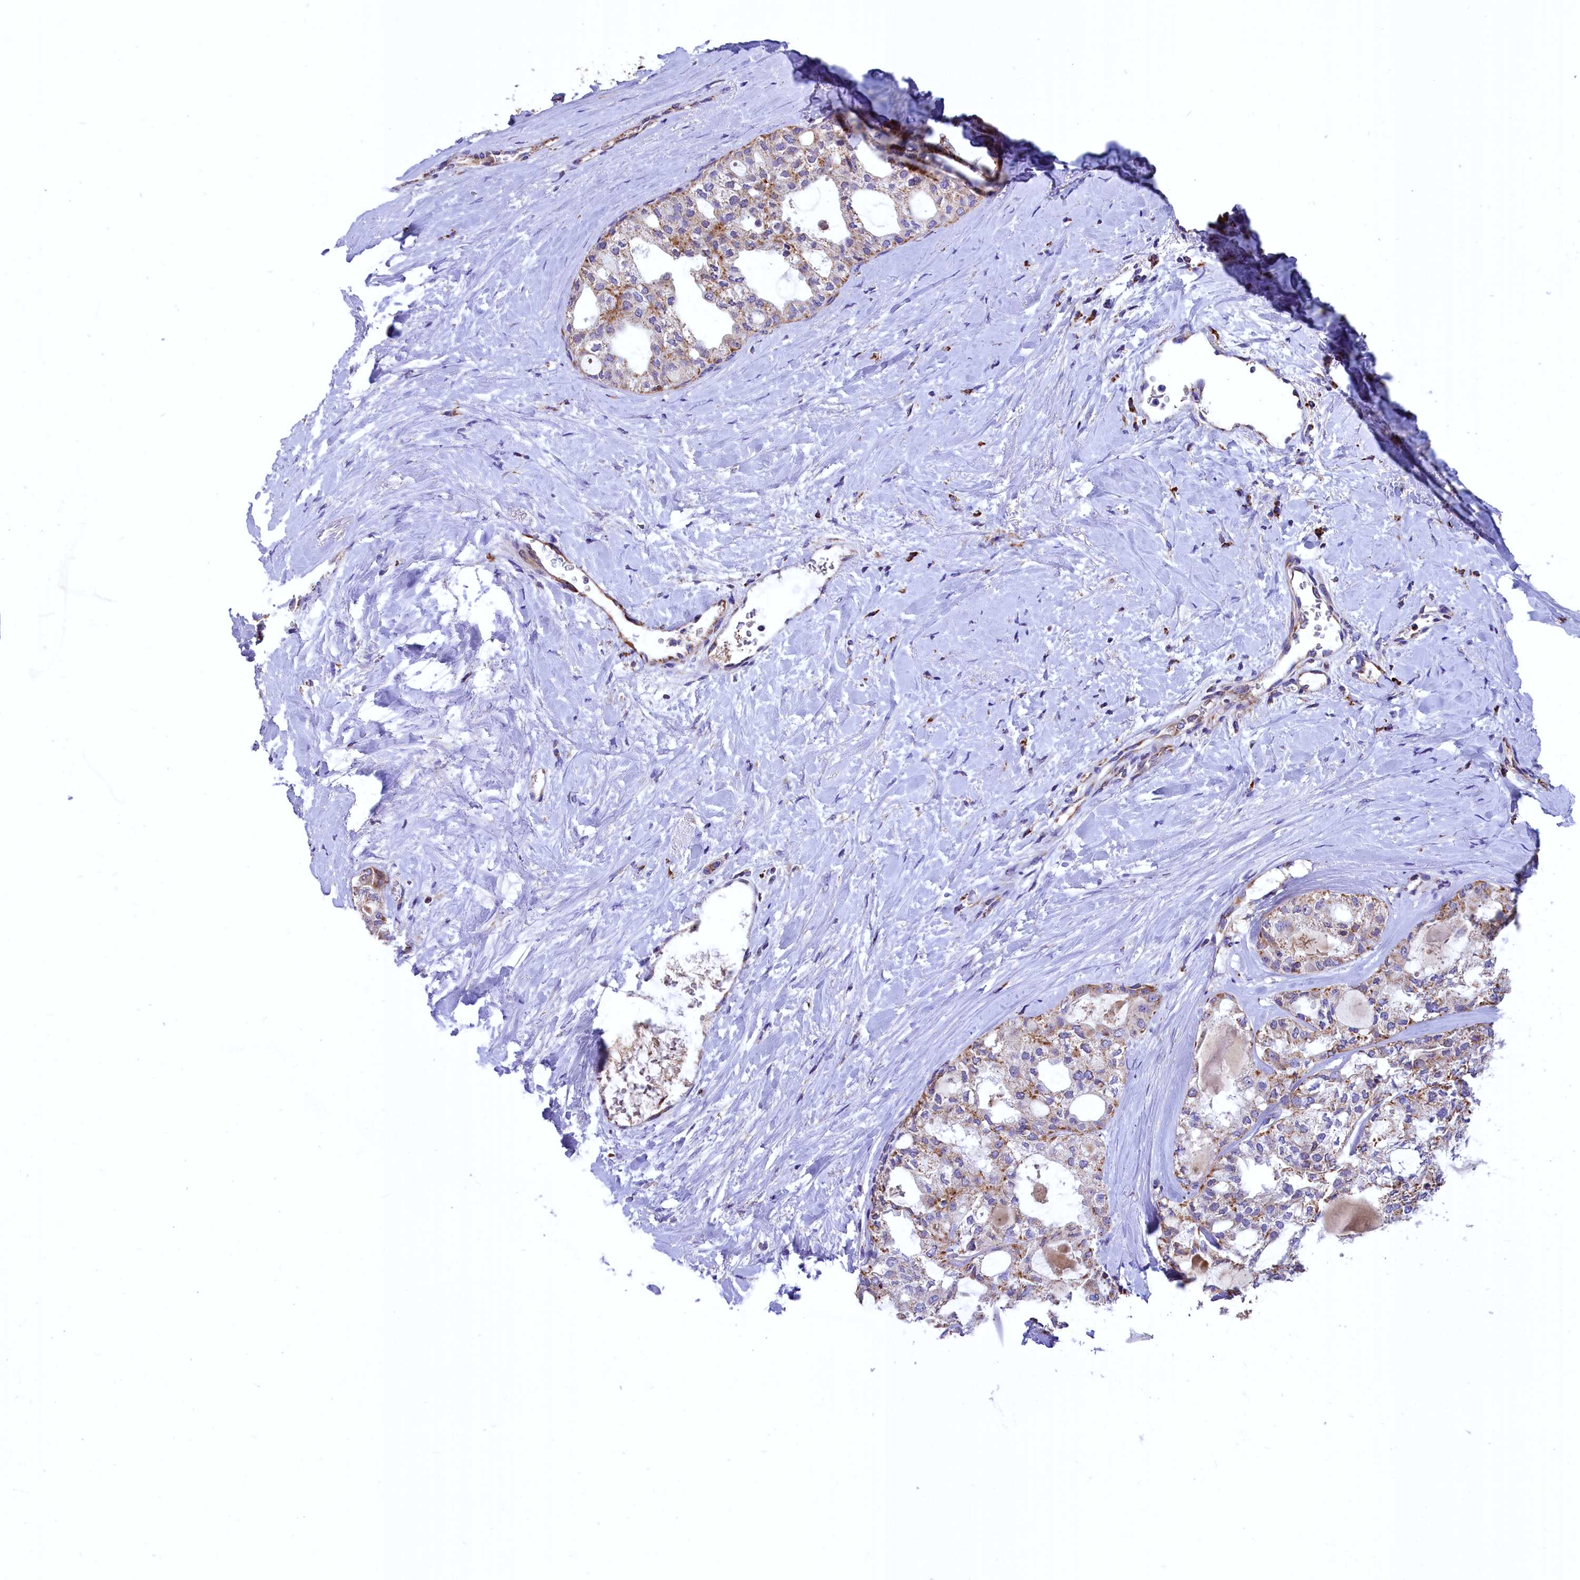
{"staining": {"intensity": "moderate", "quantity": "25%-75%", "location": "cytoplasmic/membranous"}, "tissue": "thyroid cancer", "cell_type": "Tumor cells", "image_type": "cancer", "snomed": [{"axis": "morphology", "description": "Follicular adenoma carcinoma, NOS"}, {"axis": "topography", "description": "Thyroid gland"}], "caption": "IHC staining of follicular adenoma carcinoma (thyroid), which displays medium levels of moderate cytoplasmic/membranous positivity in approximately 25%-75% of tumor cells indicating moderate cytoplasmic/membranous protein positivity. The staining was performed using DAB (3,3'-diaminobenzidine) (brown) for protein detection and nuclei were counterstained in hematoxylin (blue).", "gene": "COX17", "patient": {"sex": "male", "age": 75}}